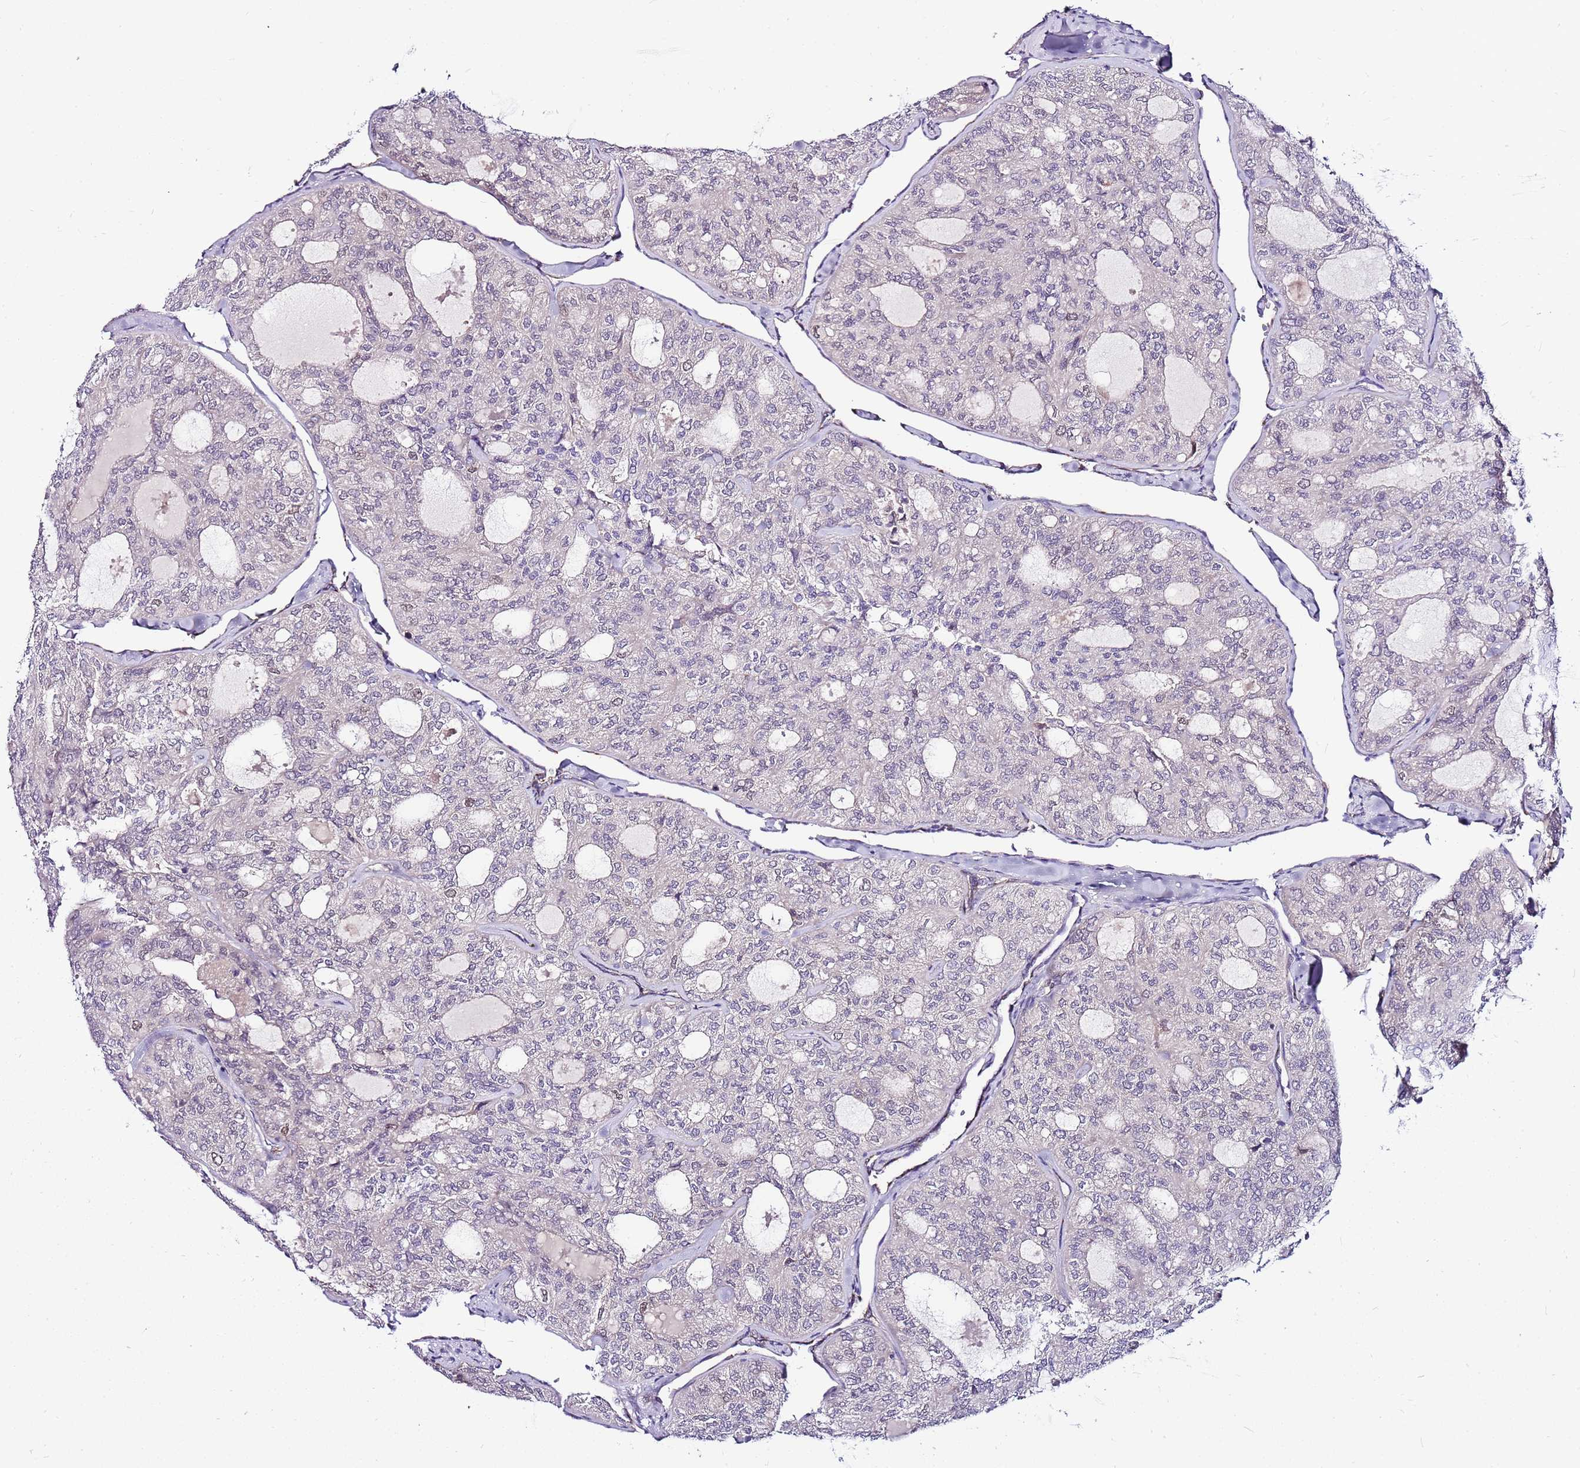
{"staining": {"intensity": "negative", "quantity": "none", "location": "none"}, "tissue": "thyroid cancer", "cell_type": "Tumor cells", "image_type": "cancer", "snomed": [{"axis": "morphology", "description": "Follicular adenoma carcinoma, NOS"}, {"axis": "topography", "description": "Thyroid gland"}], "caption": "The immunohistochemistry micrograph has no significant positivity in tumor cells of thyroid cancer tissue.", "gene": "POLE3", "patient": {"sex": "male", "age": 75}}